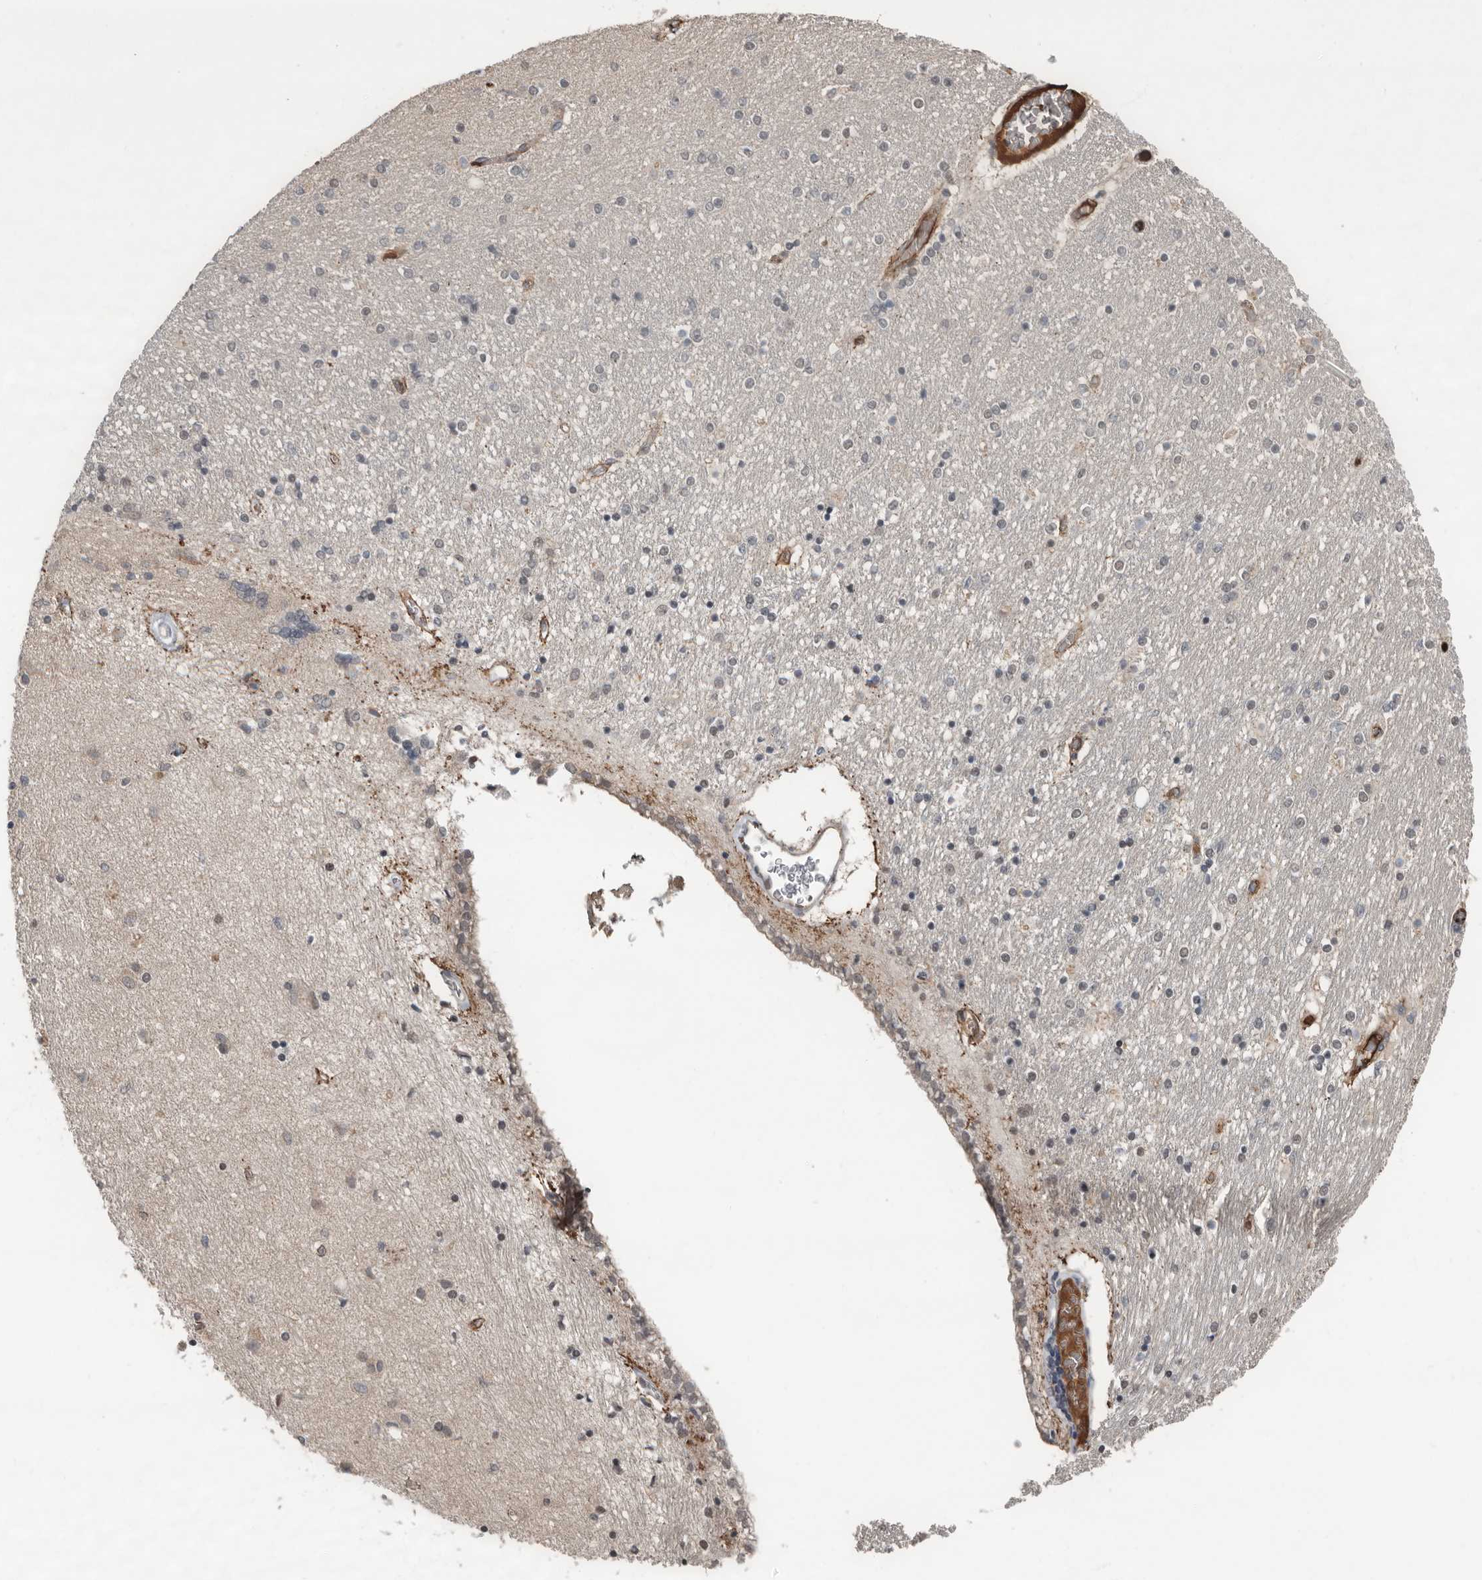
{"staining": {"intensity": "negative", "quantity": "none", "location": "none"}, "tissue": "hippocampus", "cell_type": "Glial cells", "image_type": "normal", "snomed": [{"axis": "morphology", "description": "Normal tissue, NOS"}, {"axis": "topography", "description": "Hippocampus"}], "caption": "High magnification brightfield microscopy of normal hippocampus stained with DAB (3,3'-diaminobenzidine) (brown) and counterstained with hematoxylin (blue): glial cells show no significant positivity.", "gene": "LRGUK", "patient": {"sex": "female", "age": 54}}